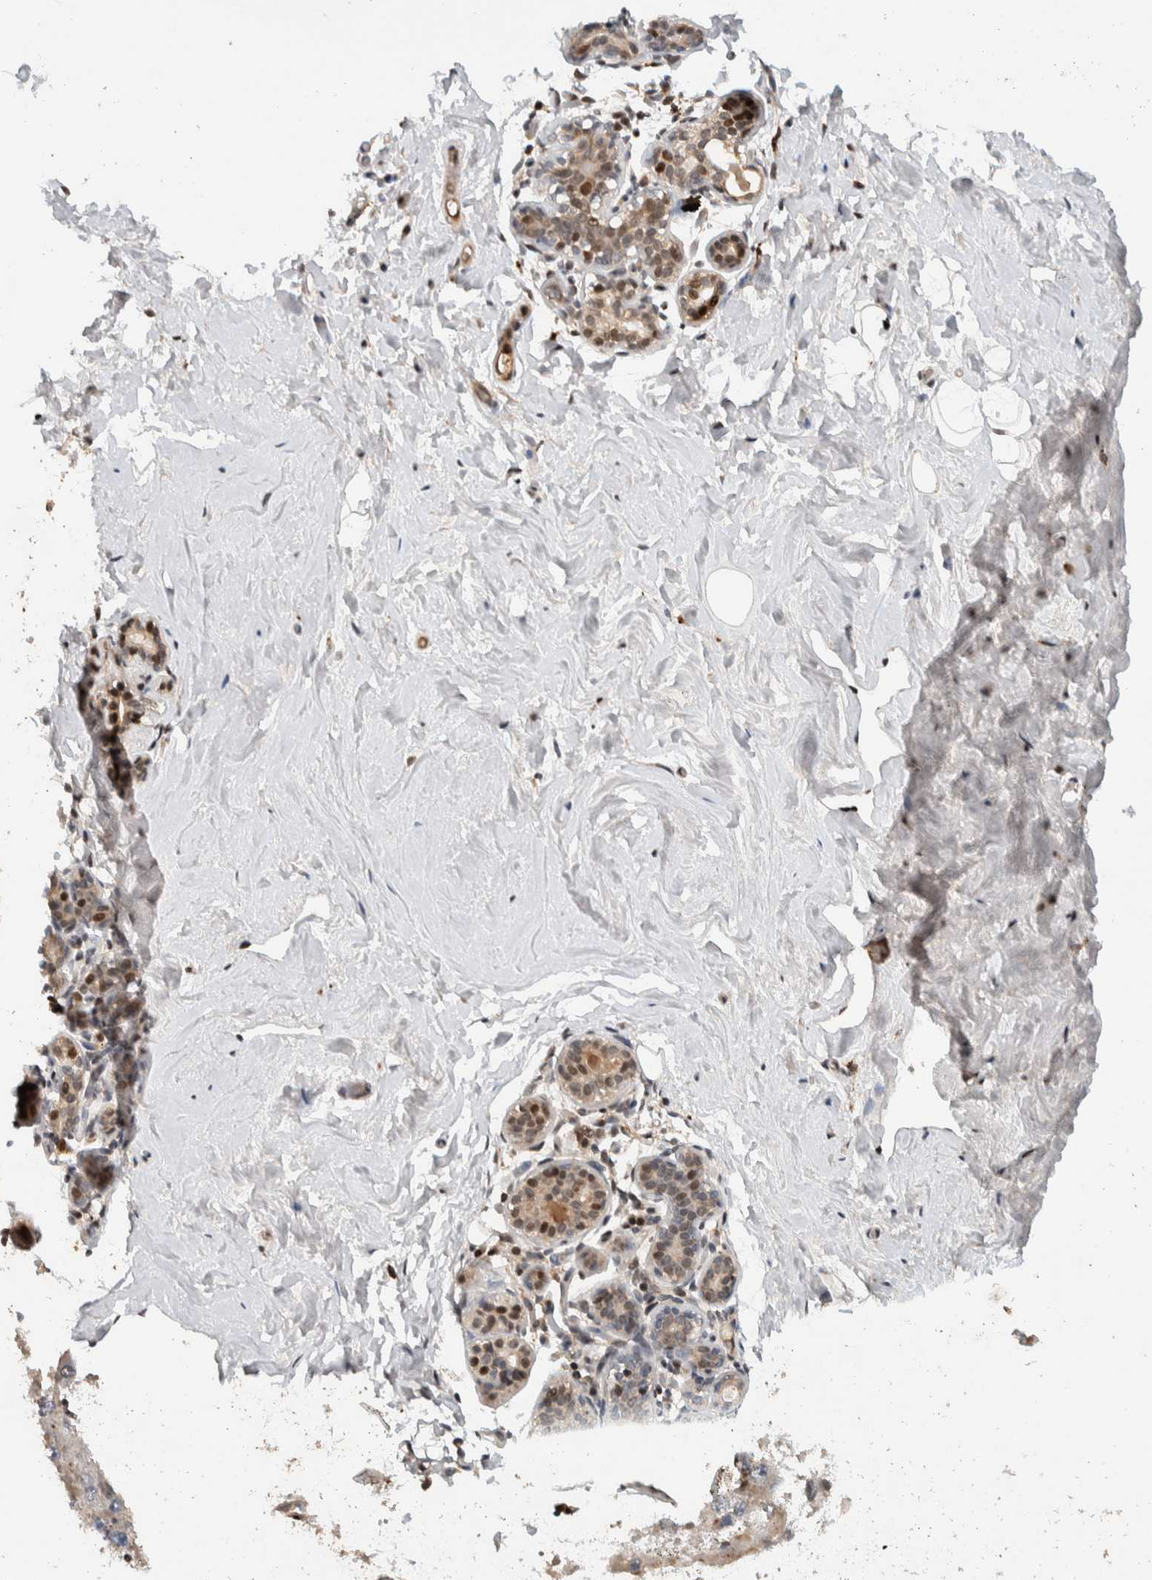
{"staining": {"intensity": "moderate", "quantity": ">75%", "location": "nuclear"}, "tissue": "breast", "cell_type": "Adipocytes", "image_type": "normal", "snomed": [{"axis": "morphology", "description": "Normal tissue, NOS"}, {"axis": "topography", "description": "Breast"}], "caption": "Breast stained with DAB (3,3'-diaminobenzidine) IHC shows medium levels of moderate nuclear staining in about >75% of adipocytes. (DAB (3,3'-diaminobenzidine) IHC, brown staining for protein, blue staining for nuclei).", "gene": "ZNF521", "patient": {"sex": "female", "age": 75}}